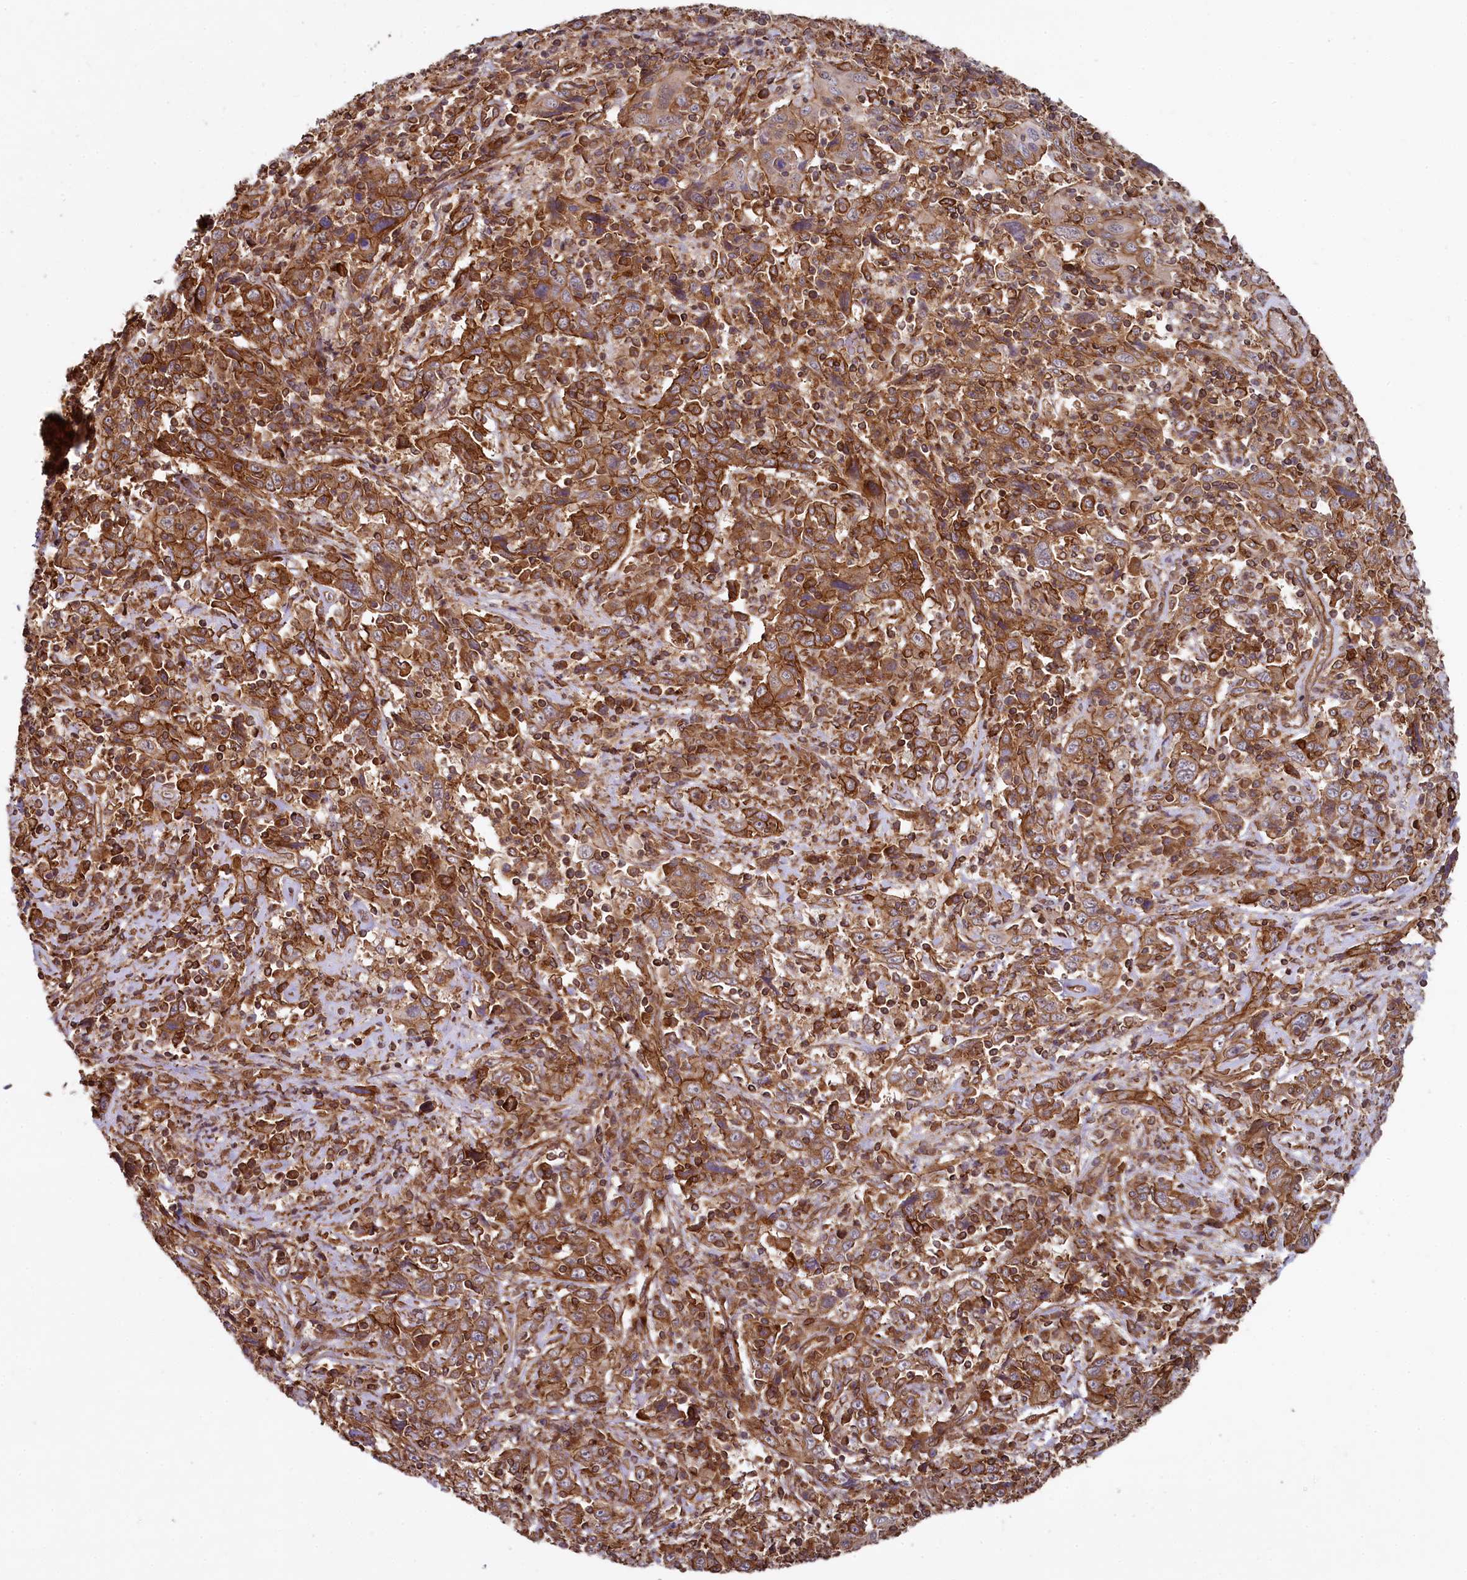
{"staining": {"intensity": "strong", "quantity": ">75%", "location": "cytoplasmic/membranous"}, "tissue": "cervical cancer", "cell_type": "Tumor cells", "image_type": "cancer", "snomed": [{"axis": "morphology", "description": "Squamous cell carcinoma, NOS"}, {"axis": "topography", "description": "Cervix"}], "caption": "Human cervical cancer stained with a brown dye shows strong cytoplasmic/membranous positive positivity in approximately >75% of tumor cells.", "gene": "SVIP", "patient": {"sex": "female", "age": 46}}